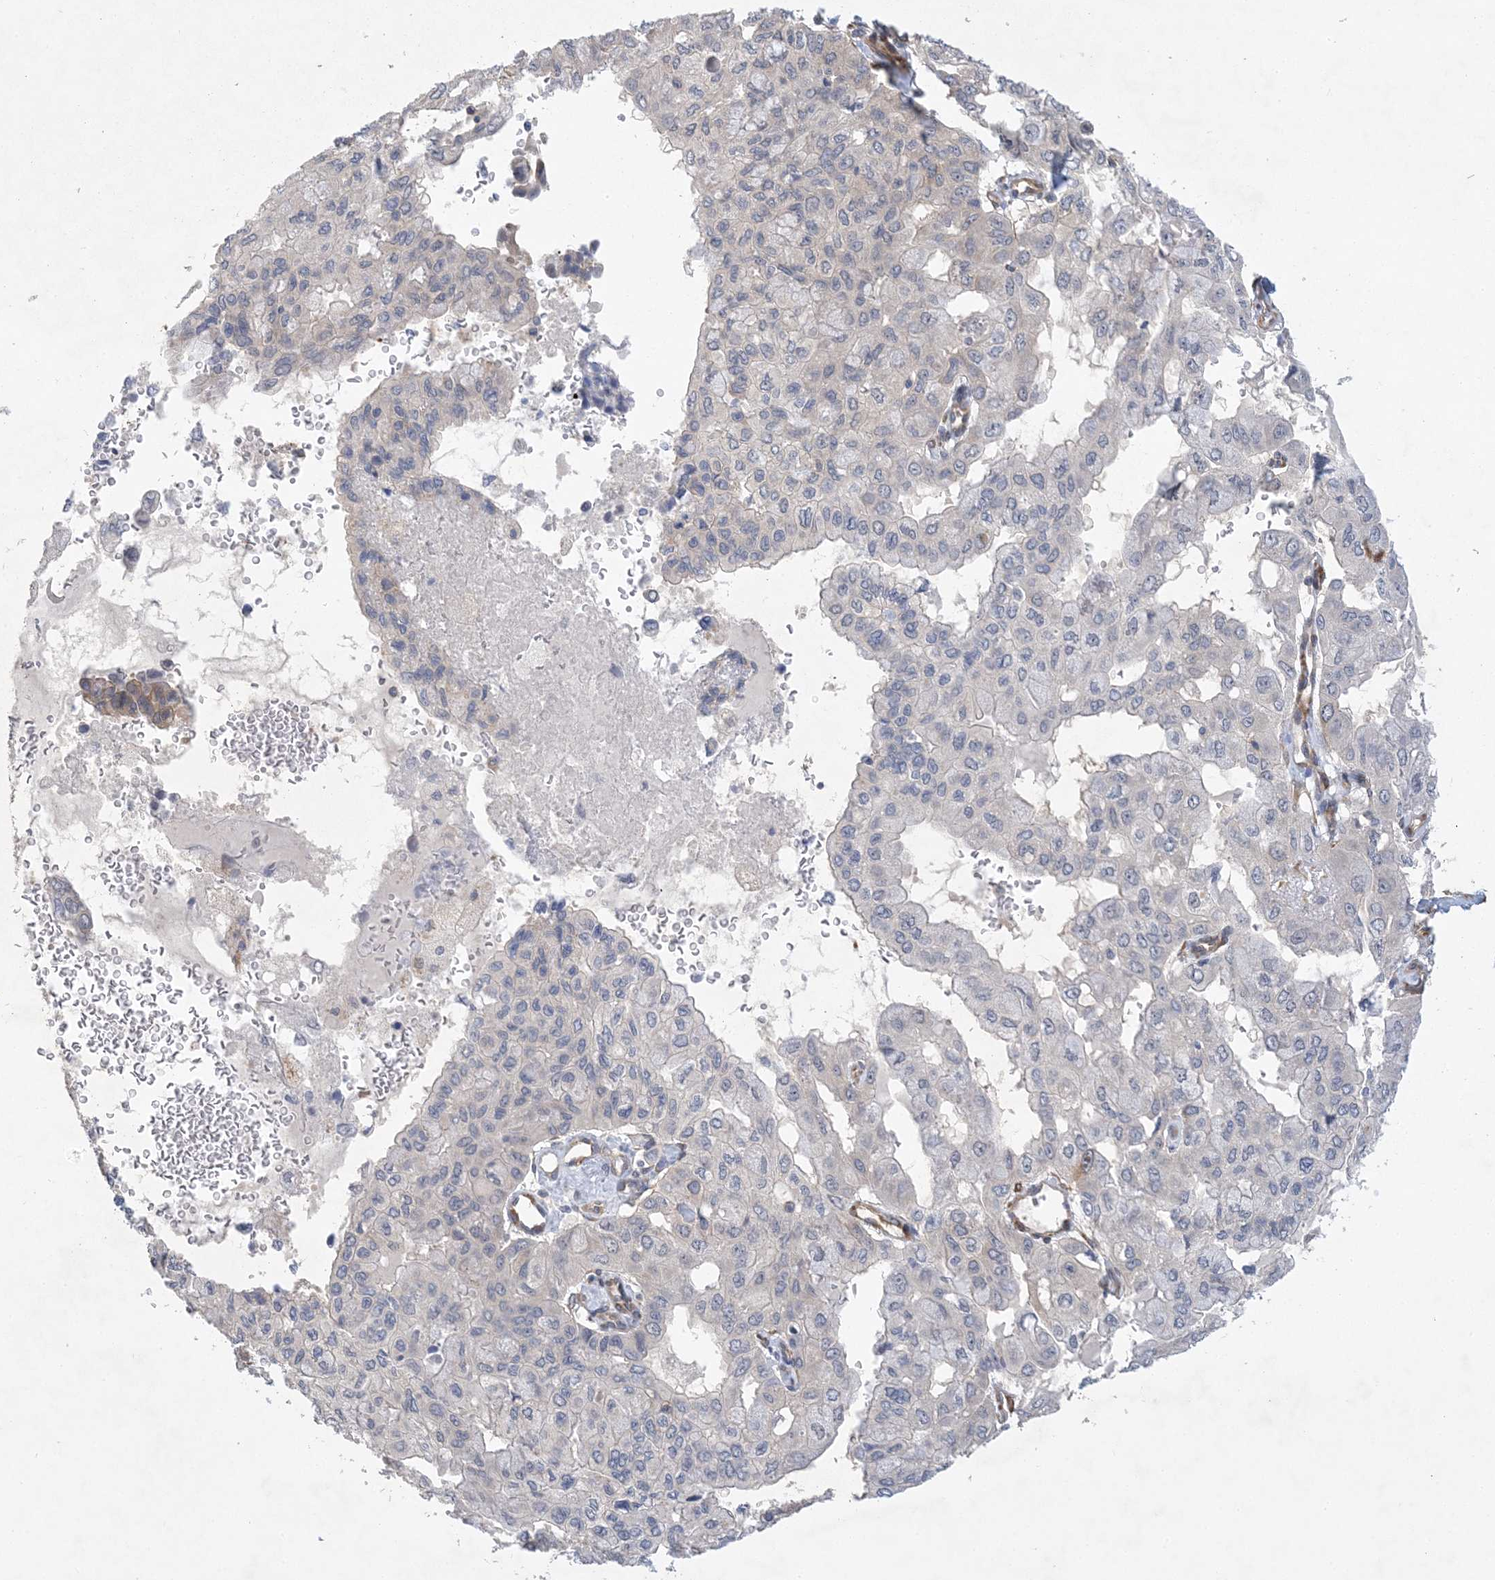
{"staining": {"intensity": "negative", "quantity": "none", "location": "none"}, "tissue": "pancreatic cancer", "cell_type": "Tumor cells", "image_type": "cancer", "snomed": [{"axis": "morphology", "description": "Adenocarcinoma, NOS"}, {"axis": "topography", "description": "Pancreas"}], "caption": "A micrograph of pancreatic cancer (adenocarcinoma) stained for a protein displays no brown staining in tumor cells. (Brightfield microscopy of DAB (3,3'-diaminobenzidine) immunohistochemistry (IHC) at high magnification).", "gene": "MAP4K5", "patient": {"sex": "male", "age": 51}}